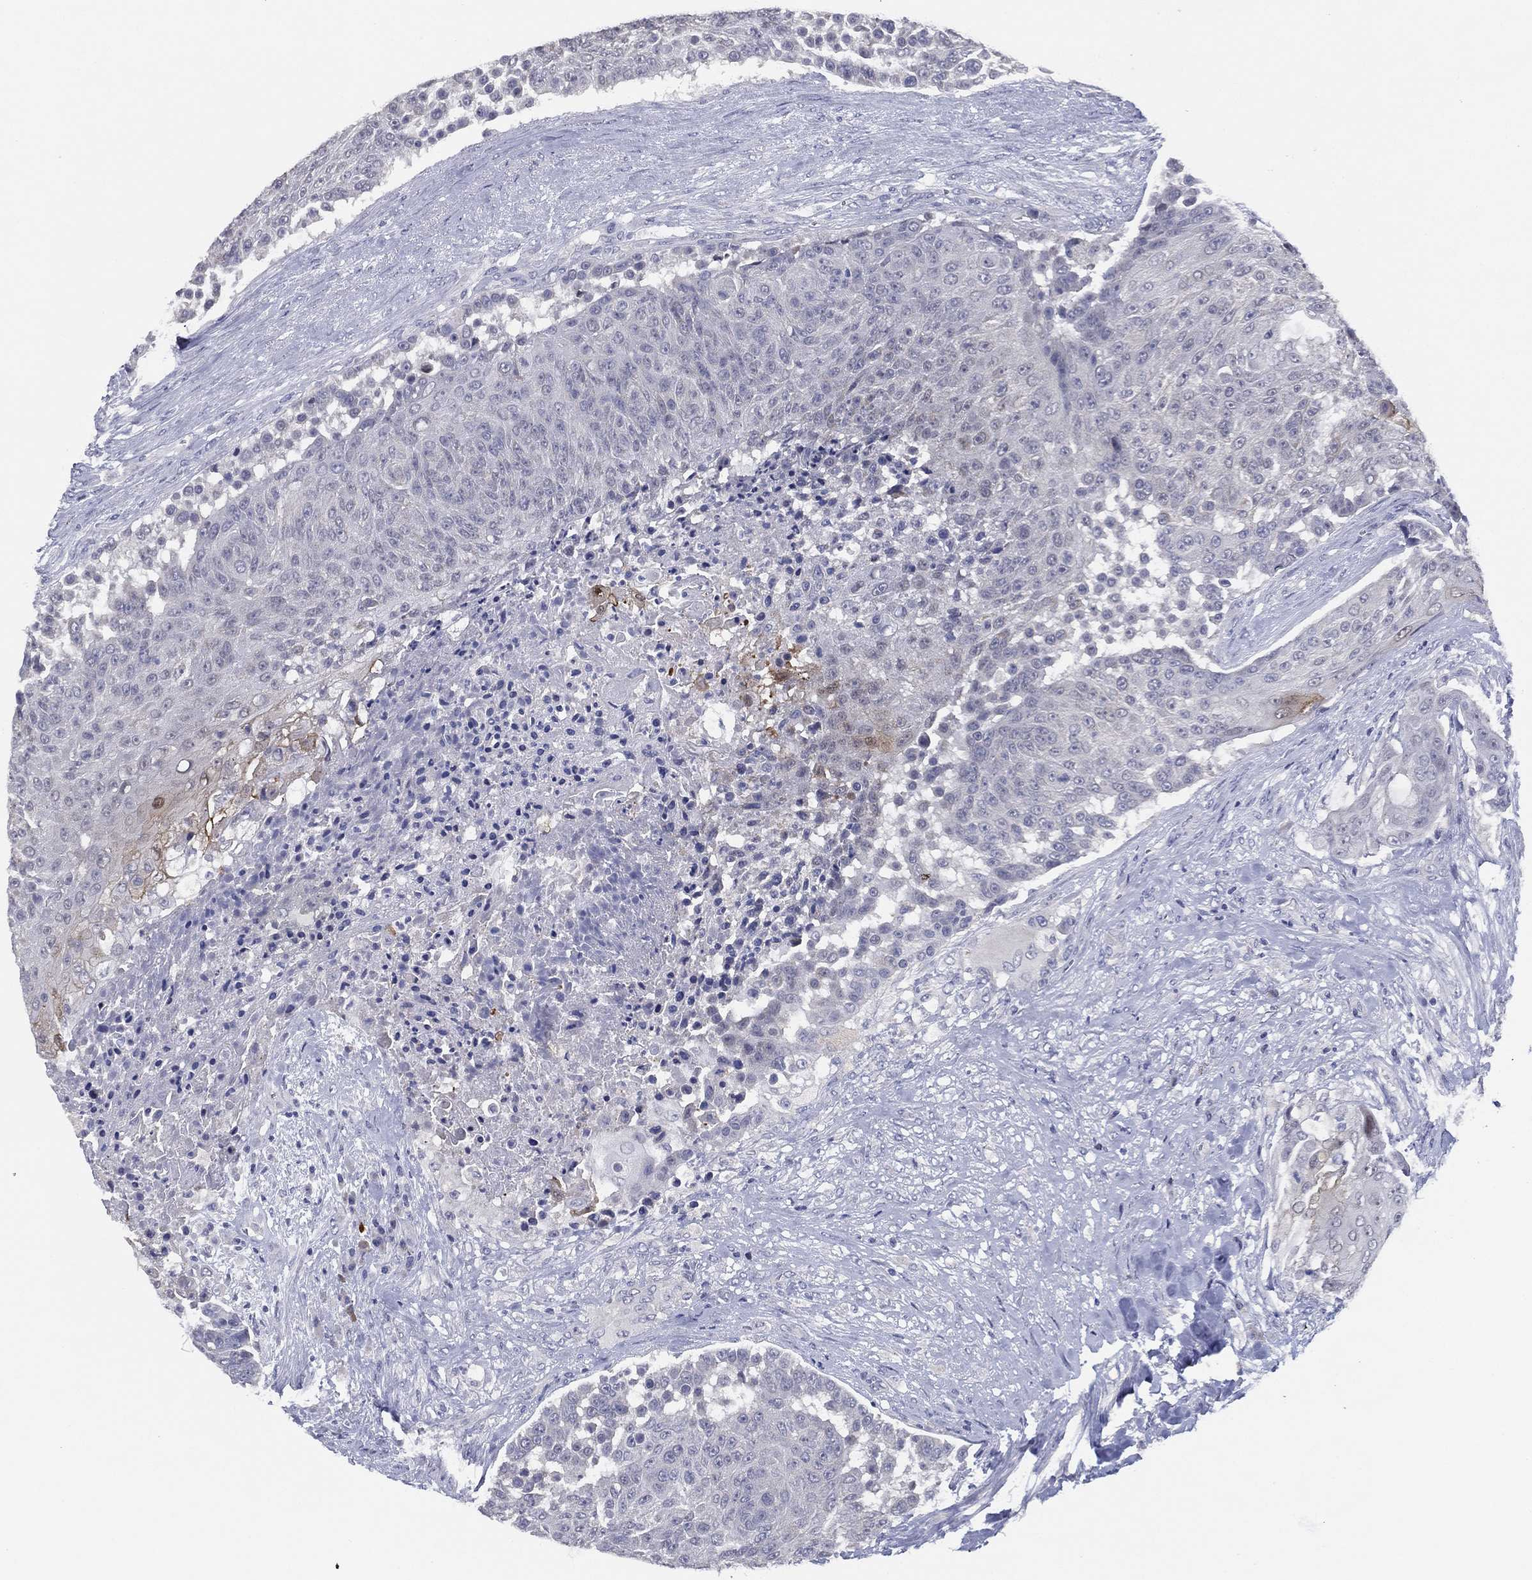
{"staining": {"intensity": "negative", "quantity": "none", "location": "none"}, "tissue": "urothelial cancer", "cell_type": "Tumor cells", "image_type": "cancer", "snomed": [{"axis": "morphology", "description": "Urothelial carcinoma, High grade"}, {"axis": "topography", "description": "Urinary bladder"}], "caption": "IHC histopathology image of urothelial cancer stained for a protein (brown), which displays no expression in tumor cells.", "gene": "SLC13A4", "patient": {"sex": "female", "age": 63}}